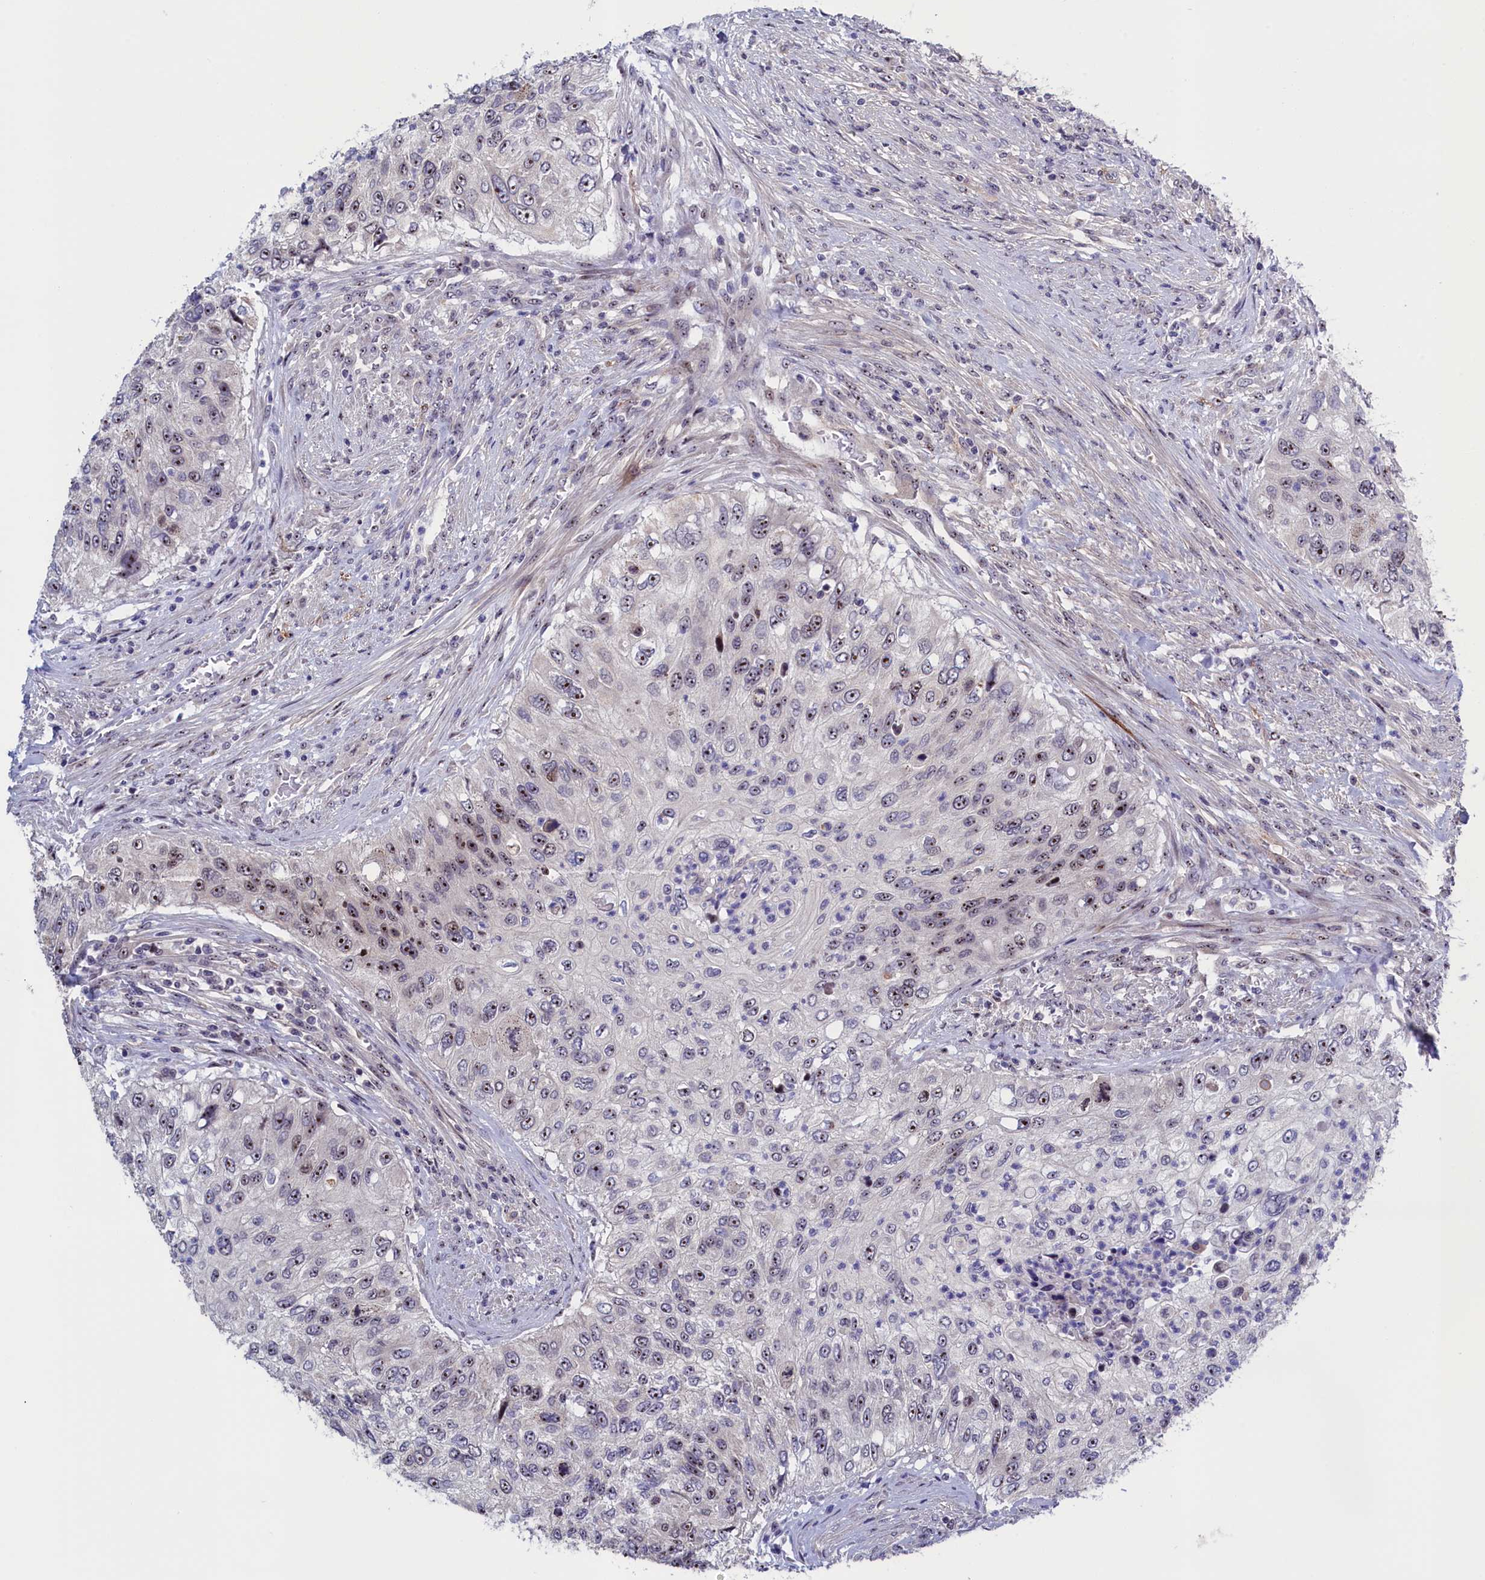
{"staining": {"intensity": "moderate", "quantity": "25%-75%", "location": "nuclear"}, "tissue": "urothelial cancer", "cell_type": "Tumor cells", "image_type": "cancer", "snomed": [{"axis": "morphology", "description": "Urothelial carcinoma, High grade"}, {"axis": "topography", "description": "Urinary bladder"}], "caption": "This is a photomicrograph of immunohistochemistry staining of high-grade urothelial carcinoma, which shows moderate staining in the nuclear of tumor cells.", "gene": "PPAN", "patient": {"sex": "female", "age": 60}}